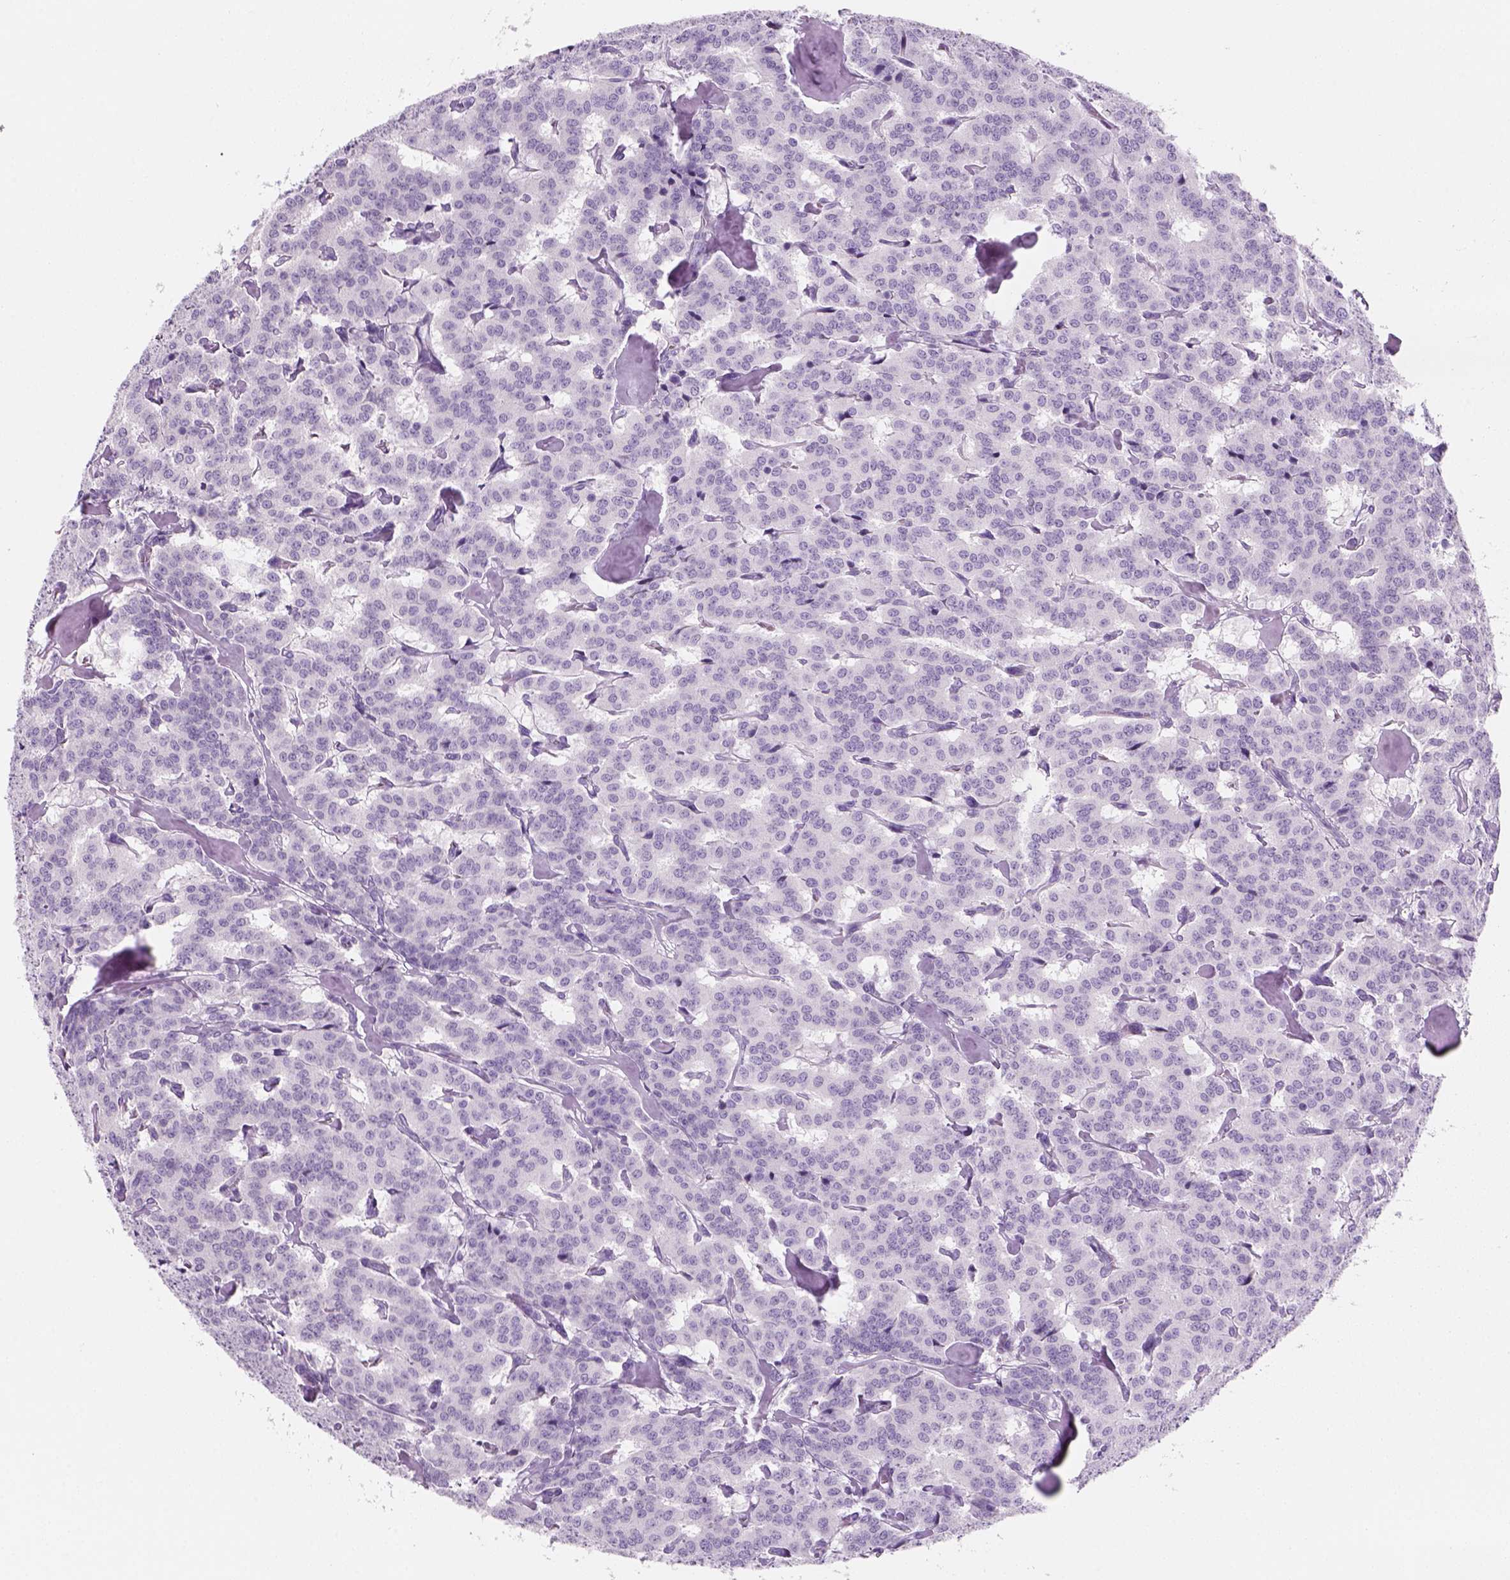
{"staining": {"intensity": "negative", "quantity": "none", "location": "none"}, "tissue": "carcinoid", "cell_type": "Tumor cells", "image_type": "cancer", "snomed": [{"axis": "morphology", "description": "Carcinoid, malignant, NOS"}, {"axis": "topography", "description": "Lung"}], "caption": "High magnification brightfield microscopy of carcinoid (malignant) stained with DAB (3,3'-diaminobenzidine) (brown) and counterstained with hematoxylin (blue): tumor cells show no significant staining.", "gene": "KRTAP11-1", "patient": {"sex": "female", "age": 46}}